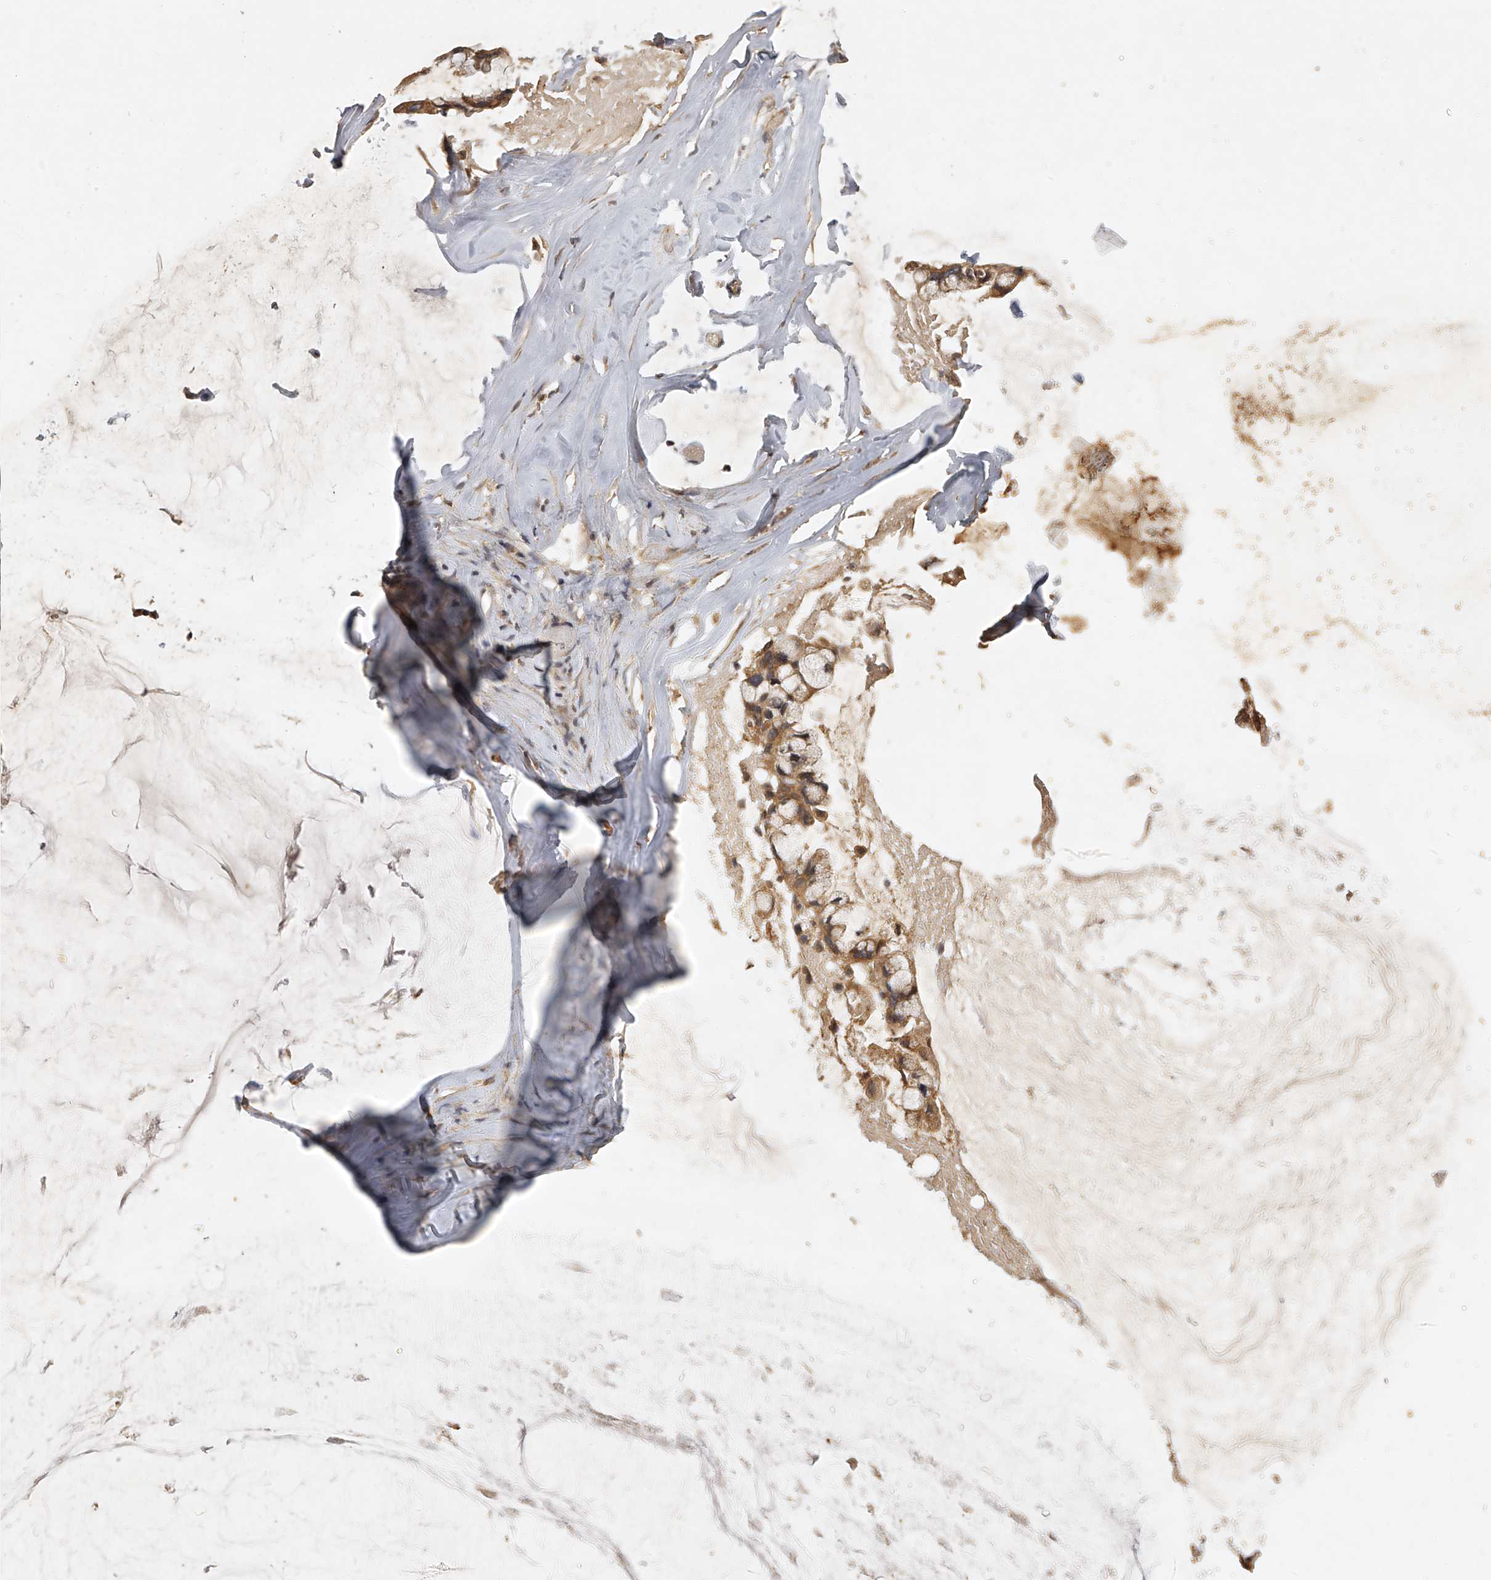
{"staining": {"intensity": "moderate", "quantity": ">75%", "location": "cytoplasmic/membranous"}, "tissue": "ovarian cancer", "cell_type": "Tumor cells", "image_type": "cancer", "snomed": [{"axis": "morphology", "description": "Cystadenocarcinoma, mucinous, NOS"}, {"axis": "topography", "description": "Ovary"}], "caption": "Protein expression analysis of ovarian mucinous cystadenocarcinoma shows moderate cytoplasmic/membranous expression in approximately >75% of tumor cells.", "gene": "NFS1", "patient": {"sex": "female", "age": 39}}